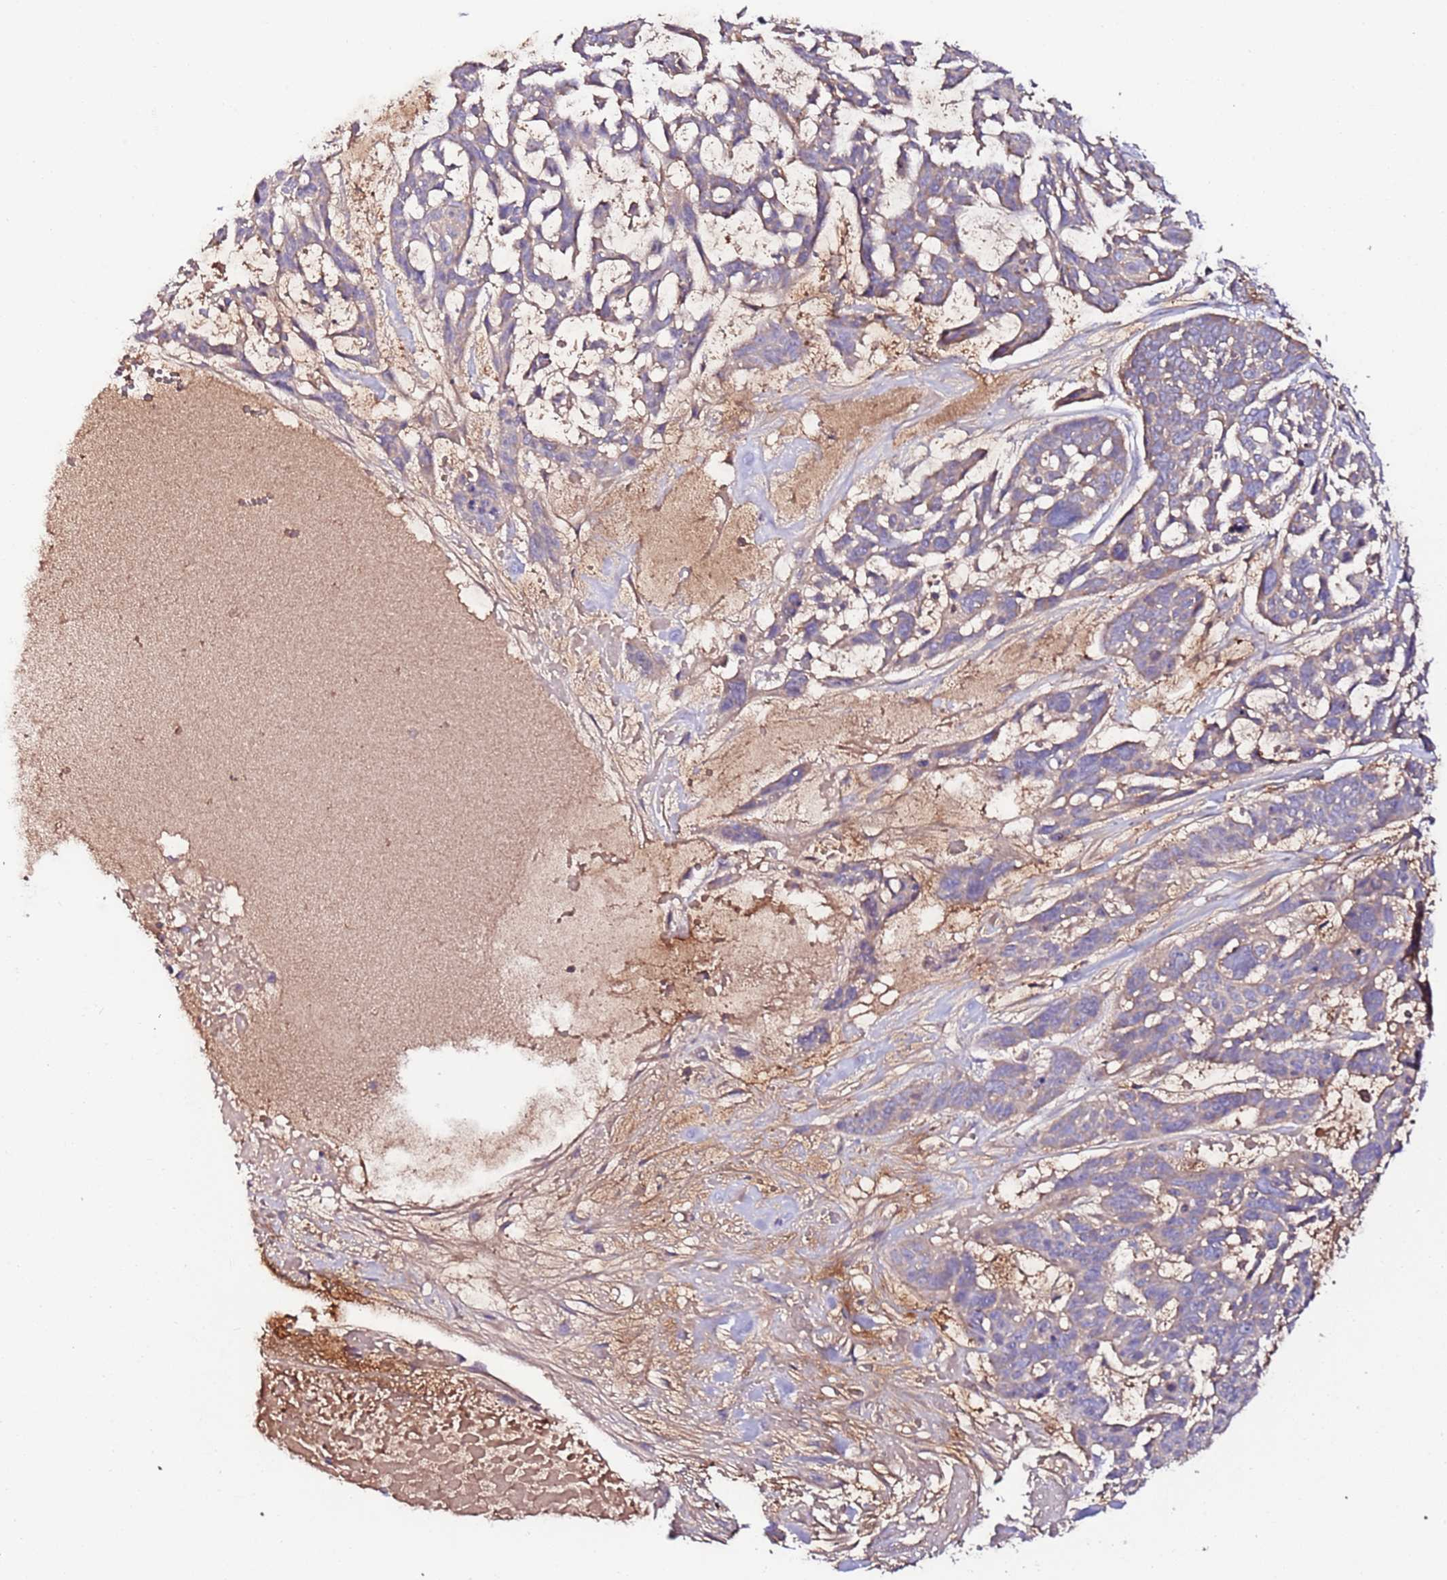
{"staining": {"intensity": "weak", "quantity": "25%-75%", "location": "cytoplasmic/membranous"}, "tissue": "skin cancer", "cell_type": "Tumor cells", "image_type": "cancer", "snomed": [{"axis": "morphology", "description": "Basal cell carcinoma"}, {"axis": "topography", "description": "Skin"}], "caption": "Basal cell carcinoma (skin) was stained to show a protein in brown. There is low levels of weak cytoplasmic/membranous staining in about 25%-75% of tumor cells.", "gene": "FLVCR1", "patient": {"sex": "male", "age": 88}}